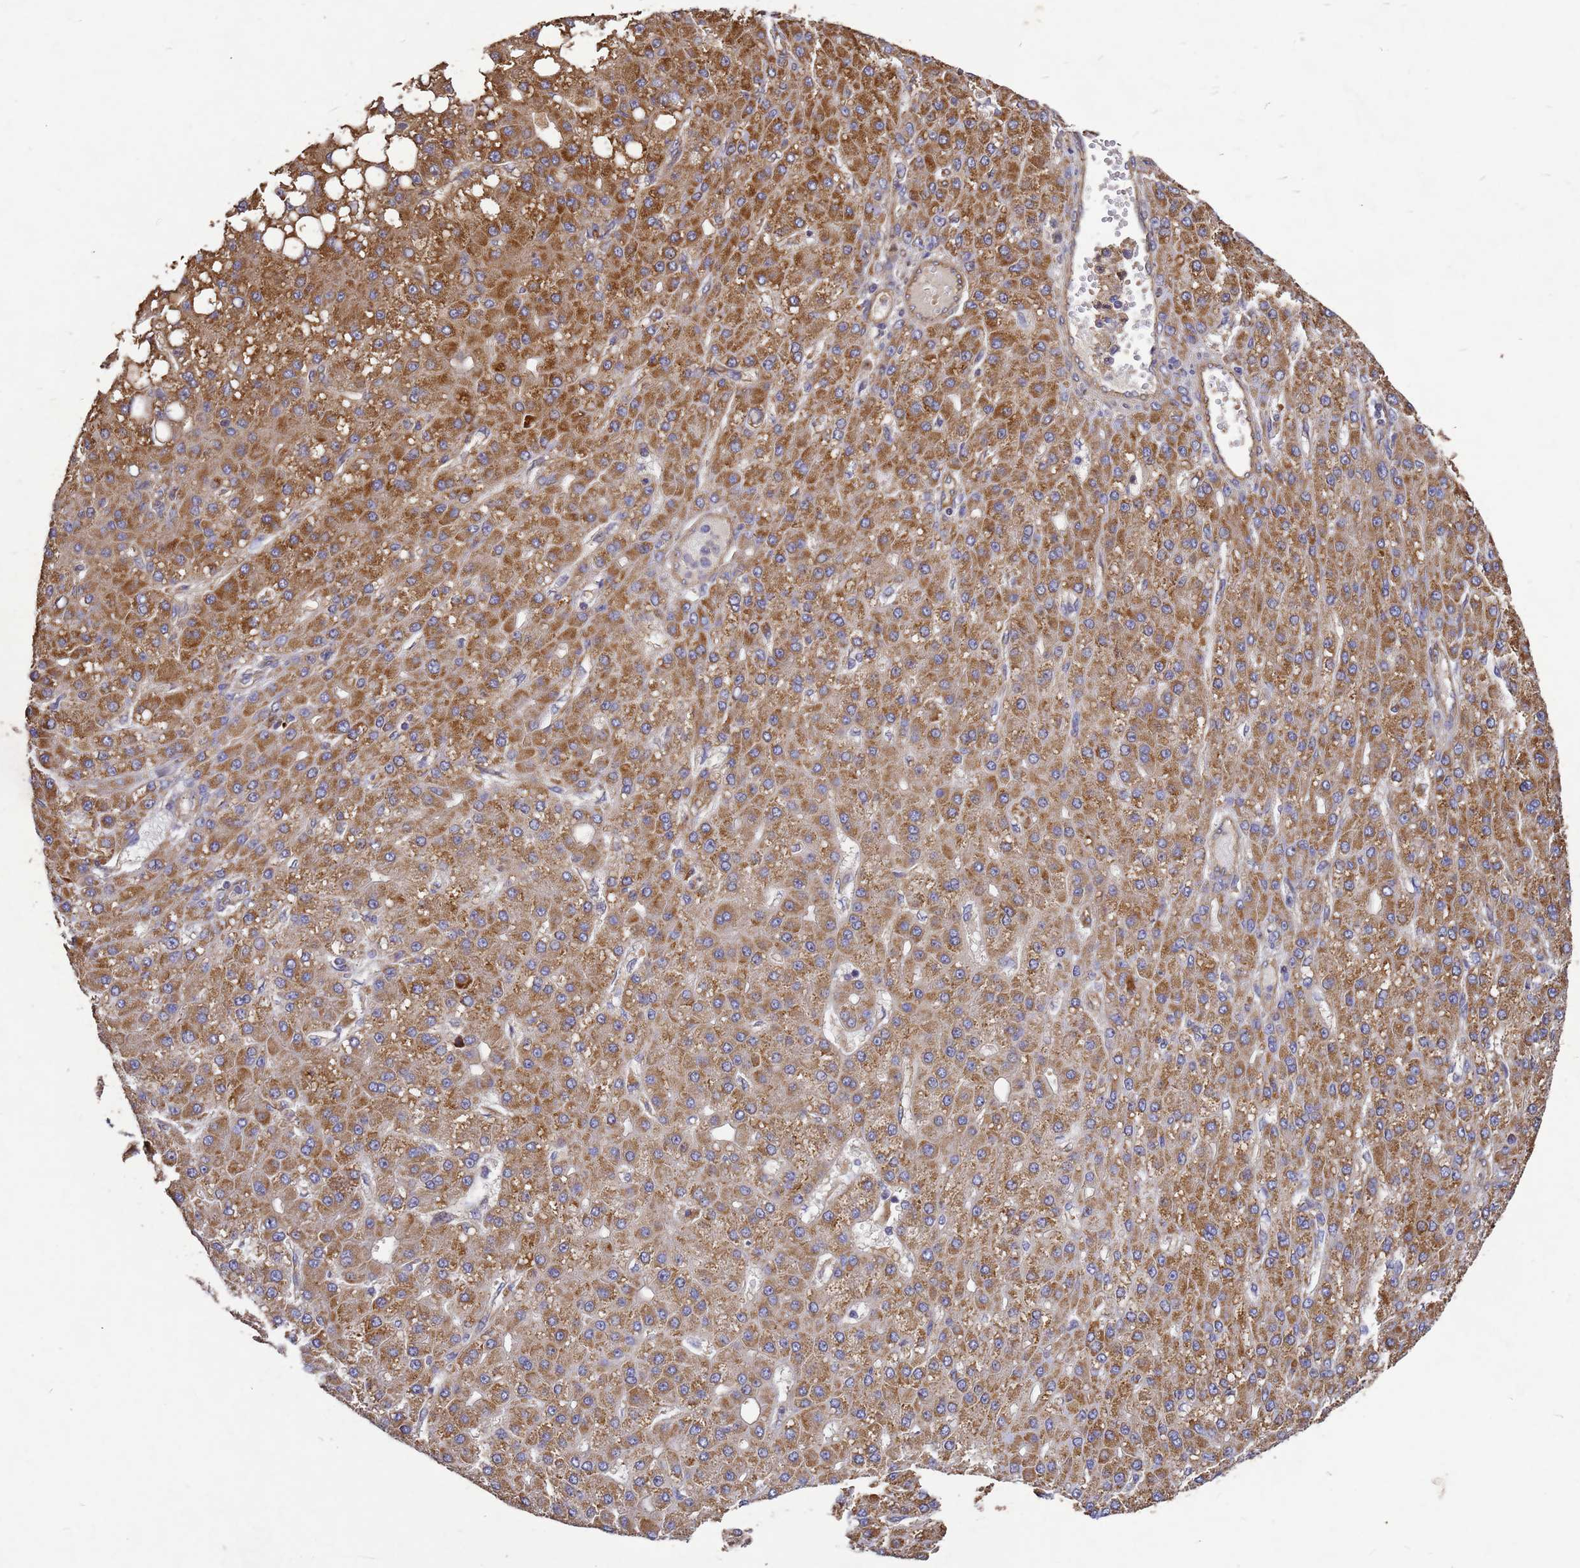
{"staining": {"intensity": "moderate", "quantity": ">75%", "location": "cytoplasmic/membranous"}, "tissue": "liver cancer", "cell_type": "Tumor cells", "image_type": "cancer", "snomed": [{"axis": "morphology", "description": "Carcinoma, Hepatocellular, NOS"}, {"axis": "topography", "description": "Liver"}], "caption": "Liver hepatocellular carcinoma stained for a protein (brown) shows moderate cytoplasmic/membranous positive staining in about >75% of tumor cells.", "gene": "RSPRY1", "patient": {"sex": "male", "age": 67}}